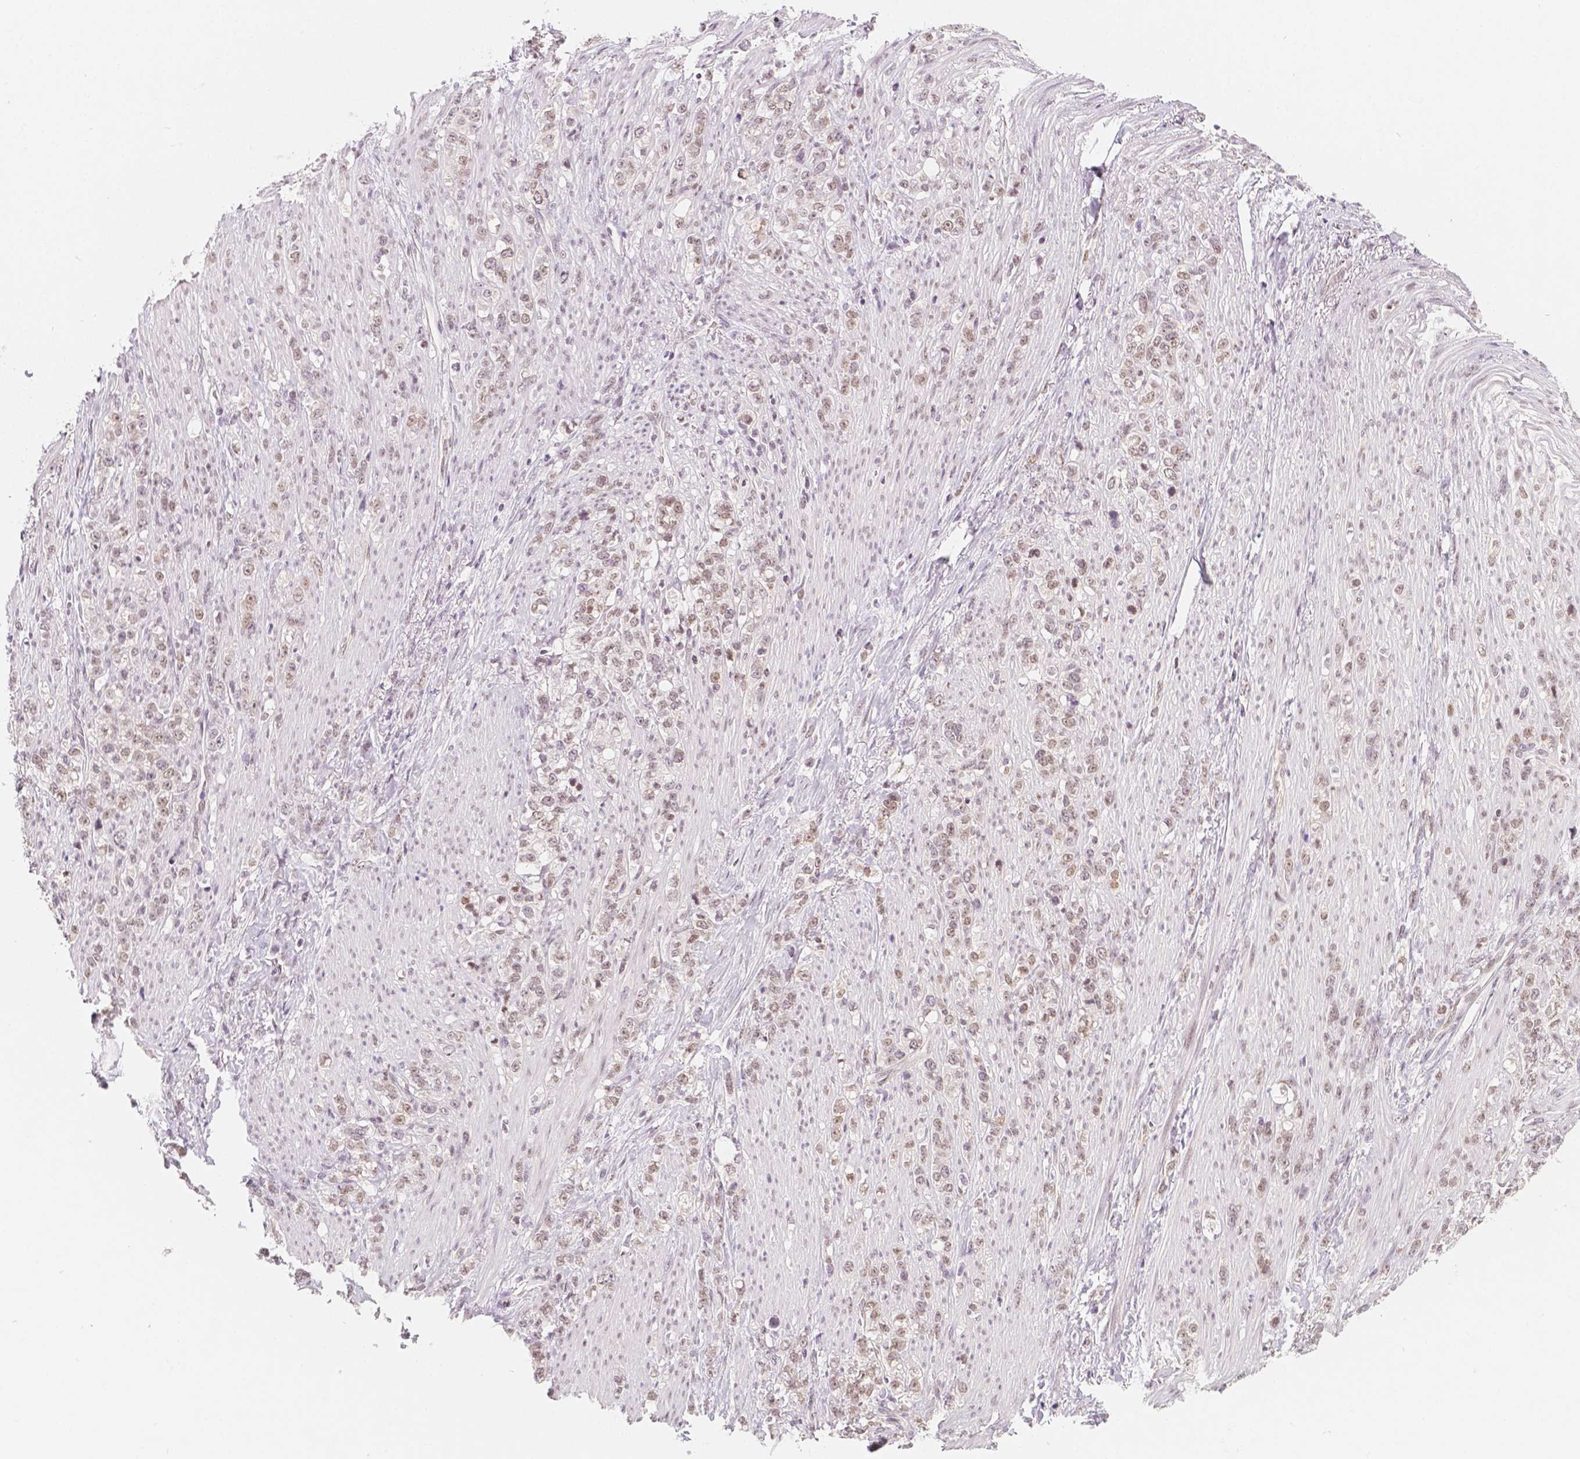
{"staining": {"intensity": "weak", "quantity": "25%-75%", "location": "nuclear"}, "tissue": "stomach cancer", "cell_type": "Tumor cells", "image_type": "cancer", "snomed": [{"axis": "morphology", "description": "Adenocarcinoma, NOS"}, {"axis": "topography", "description": "Stomach, lower"}], "caption": "Stomach adenocarcinoma was stained to show a protein in brown. There is low levels of weak nuclear staining in about 25%-75% of tumor cells.", "gene": "KDM5B", "patient": {"sex": "male", "age": 88}}